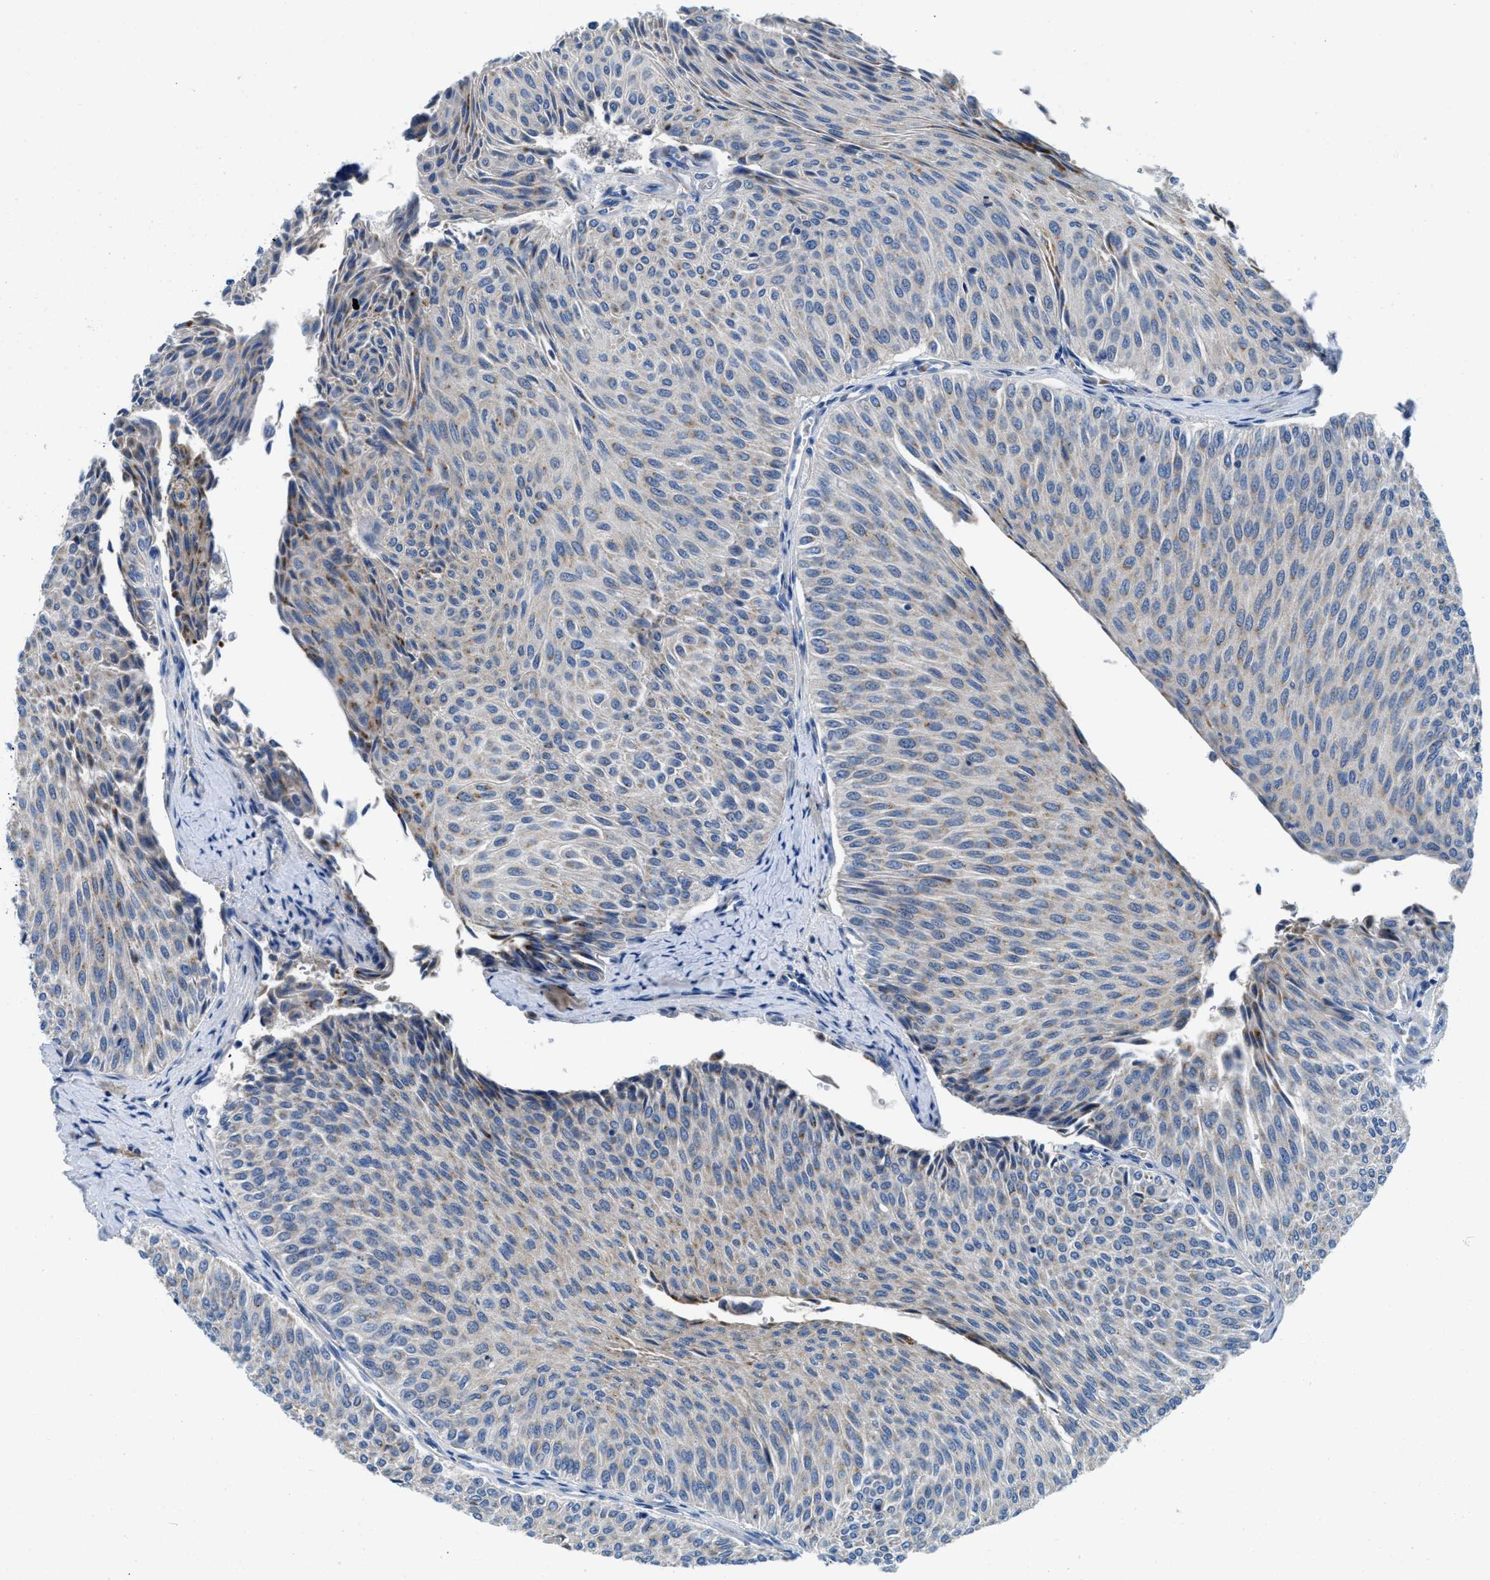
{"staining": {"intensity": "weak", "quantity": "25%-75%", "location": "cytoplasmic/membranous"}, "tissue": "urothelial cancer", "cell_type": "Tumor cells", "image_type": "cancer", "snomed": [{"axis": "morphology", "description": "Urothelial carcinoma, Low grade"}, {"axis": "topography", "description": "Urinary bladder"}], "caption": "There is low levels of weak cytoplasmic/membranous staining in tumor cells of urothelial carcinoma (low-grade), as demonstrated by immunohistochemical staining (brown color).", "gene": "TSPAN3", "patient": {"sex": "male", "age": 78}}